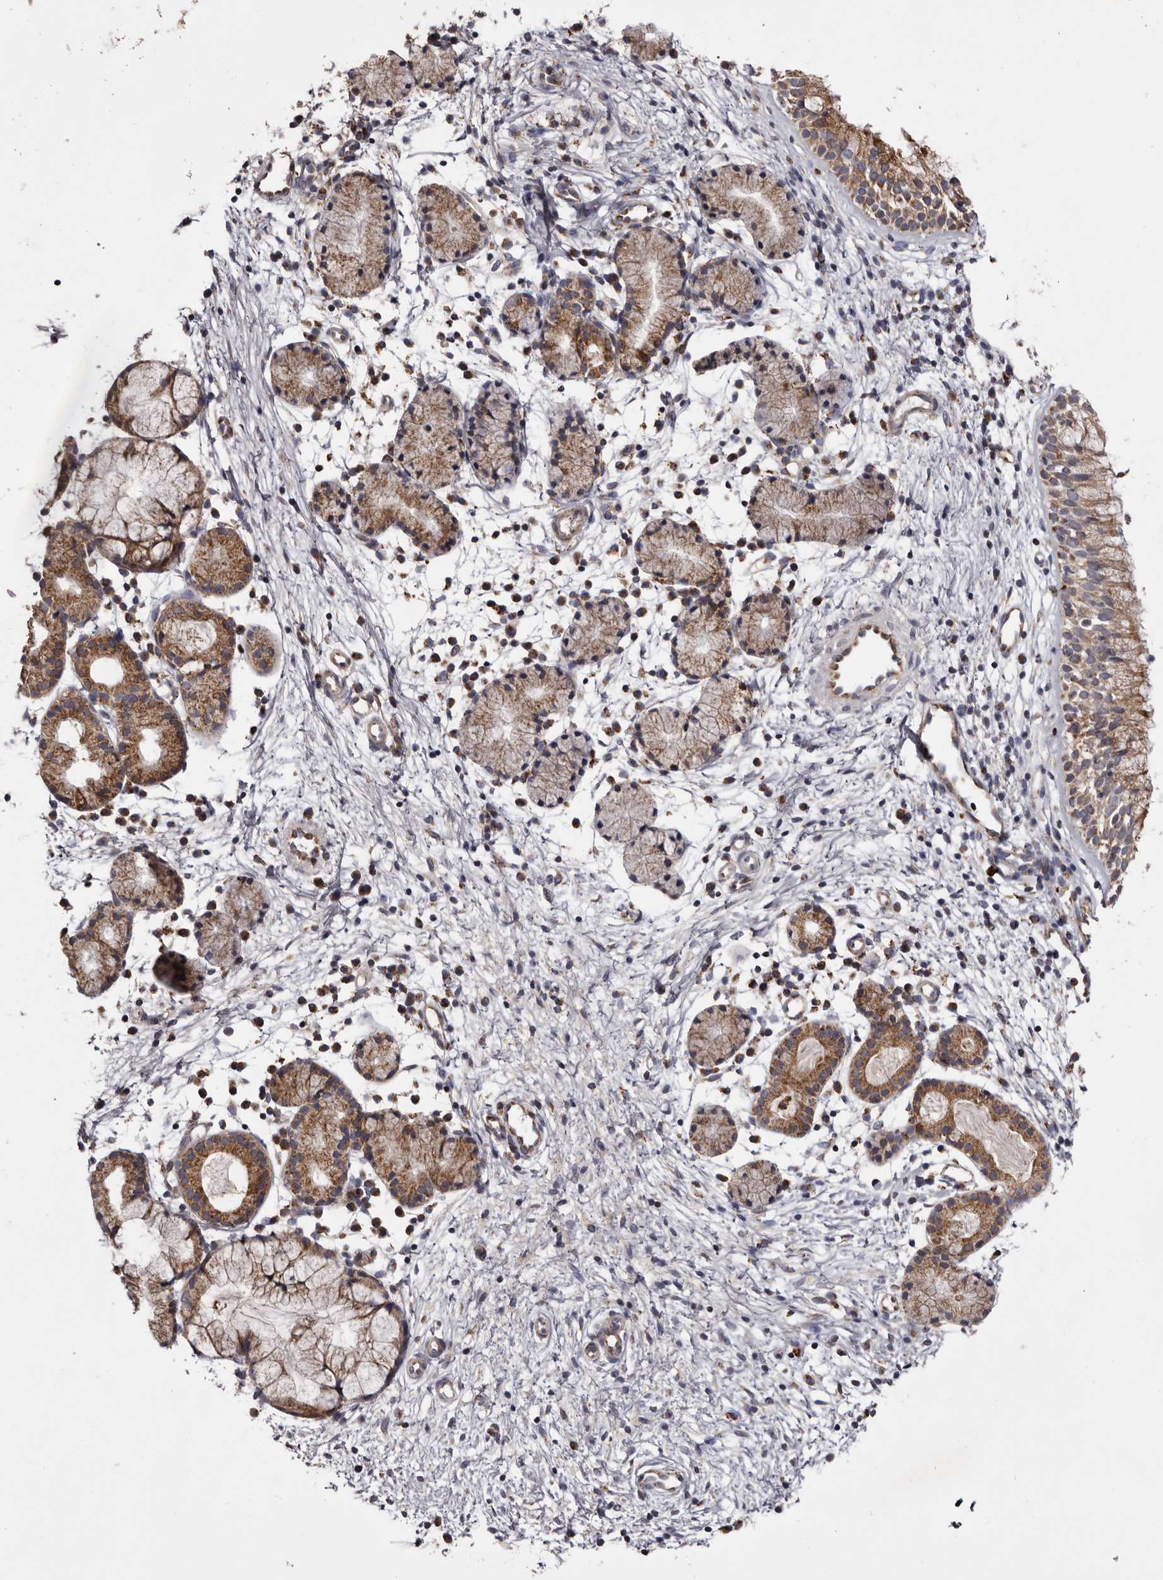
{"staining": {"intensity": "moderate", "quantity": ">75%", "location": "cytoplasmic/membranous"}, "tissue": "nasopharynx", "cell_type": "Respiratory epithelial cells", "image_type": "normal", "snomed": [{"axis": "morphology", "description": "Normal tissue, NOS"}, {"axis": "topography", "description": "Nasopharynx"}], "caption": "Moderate cytoplasmic/membranous protein positivity is seen in about >75% of respiratory epithelial cells in nasopharynx. Nuclei are stained in blue.", "gene": "MECR", "patient": {"sex": "male", "age": 21}}